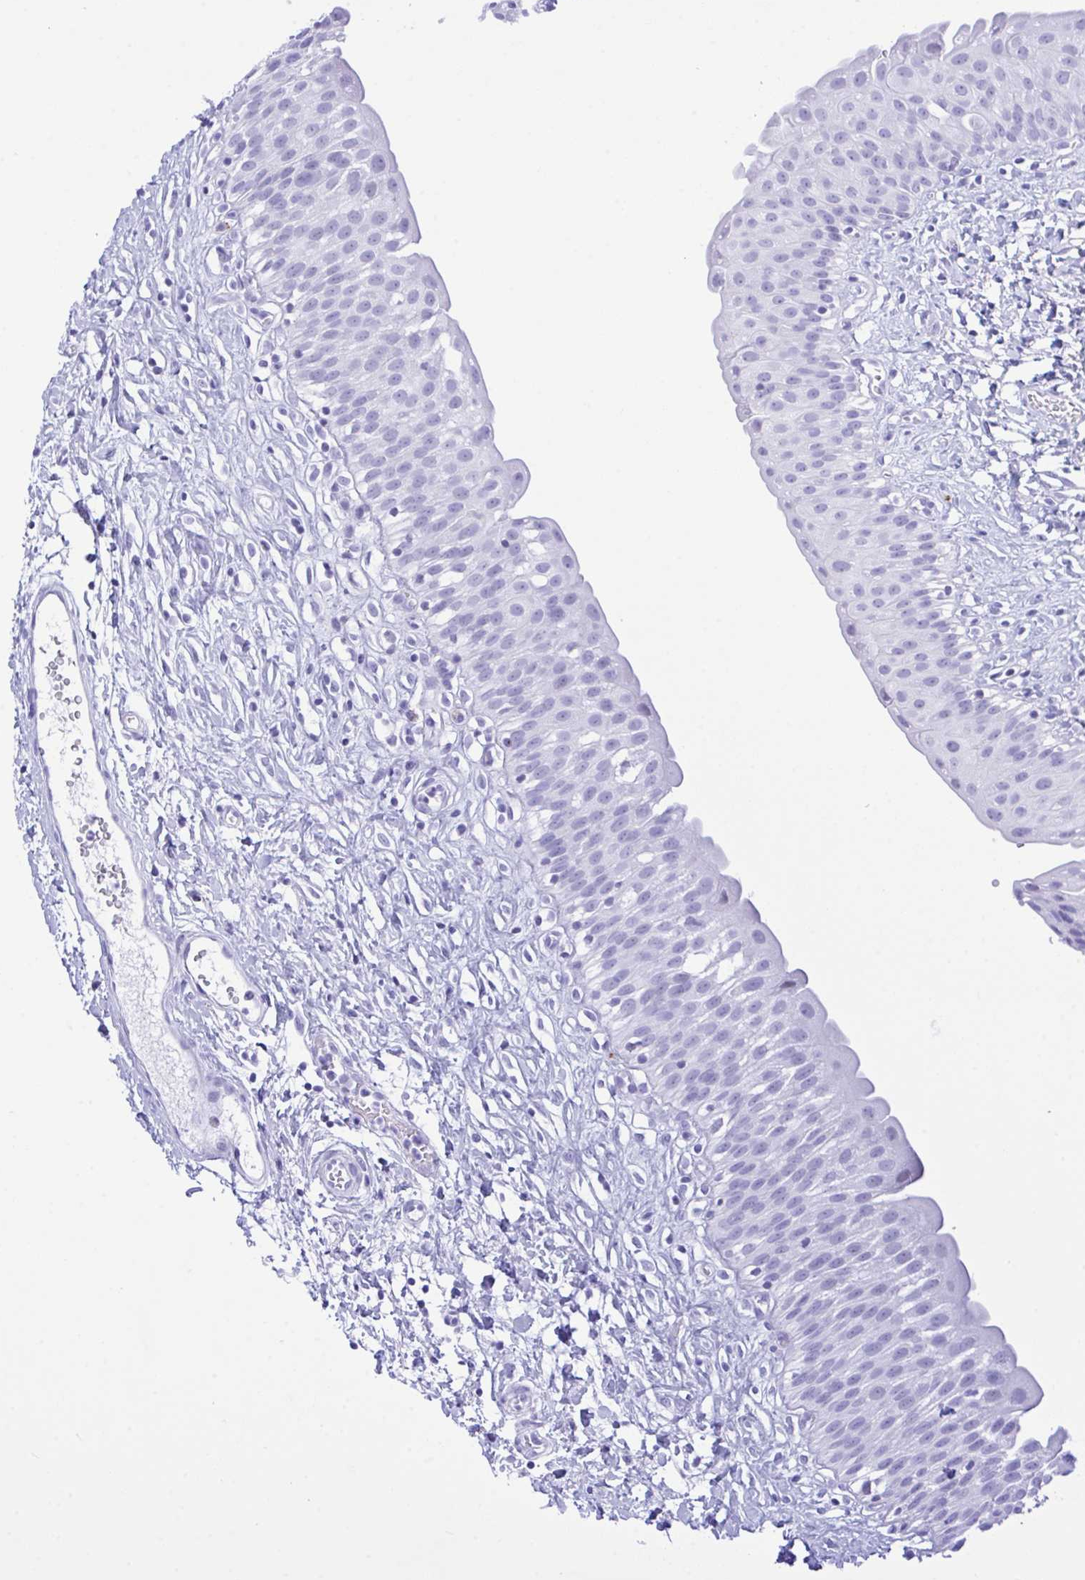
{"staining": {"intensity": "negative", "quantity": "none", "location": "none"}, "tissue": "urinary bladder", "cell_type": "Urothelial cells", "image_type": "normal", "snomed": [{"axis": "morphology", "description": "Normal tissue, NOS"}, {"axis": "topography", "description": "Urinary bladder"}], "caption": "Photomicrograph shows no significant protein staining in urothelial cells of unremarkable urinary bladder.", "gene": "SELENOV", "patient": {"sex": "male", "age": 51}}